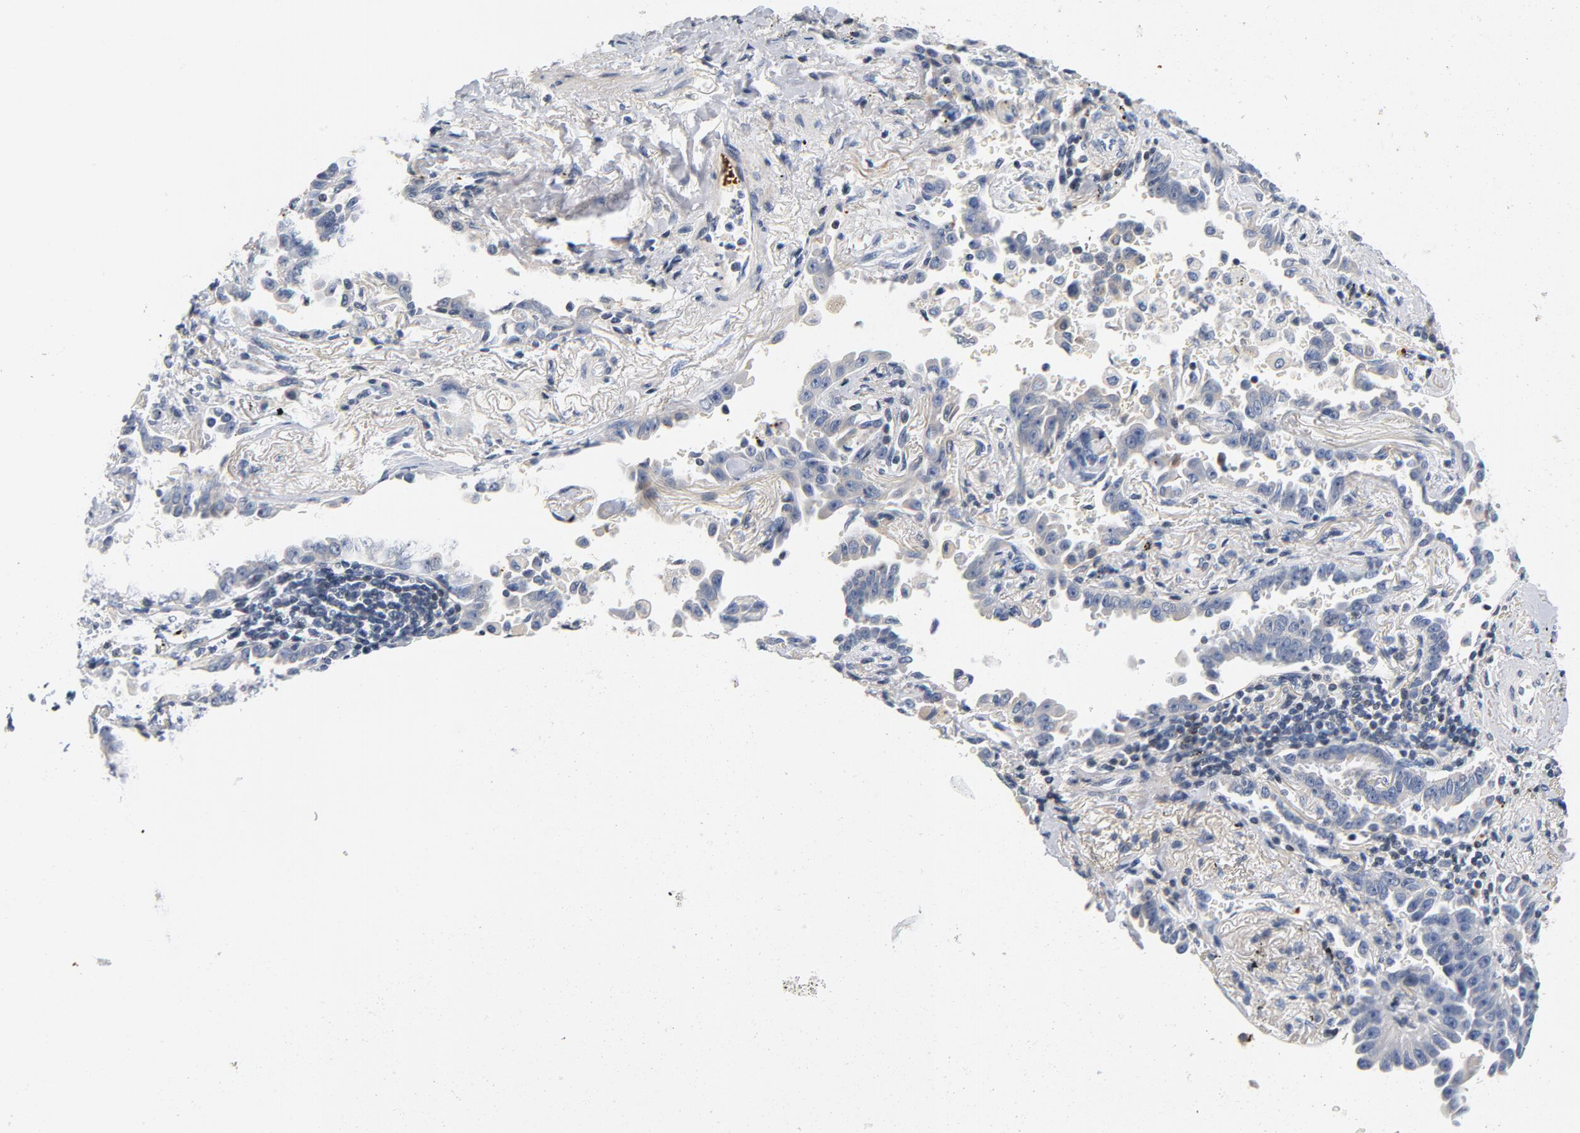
{"staining": {"intensity": "negative", "quantity": "none", "location": "none"}, "tissue": "lung cancer", "cell_type": "Tumor cells", "image_type": "cancer", "snomed": [{"axis": "morphology", "description": "Adenocarcinoma, NOS"}, {"axis": "topography", "description": "Lung"}], "caption": "IHC micrograph of neoplastic tissue: human lung adenocarcinoma stained with DAB reveals no significant protein staining in tumor cells. (Brightfield microscopy of DAB immunohistochemistry (IHC) at high magnification).", "gene": "PIM1", "patient": {"sex": "female", "age": 64}}